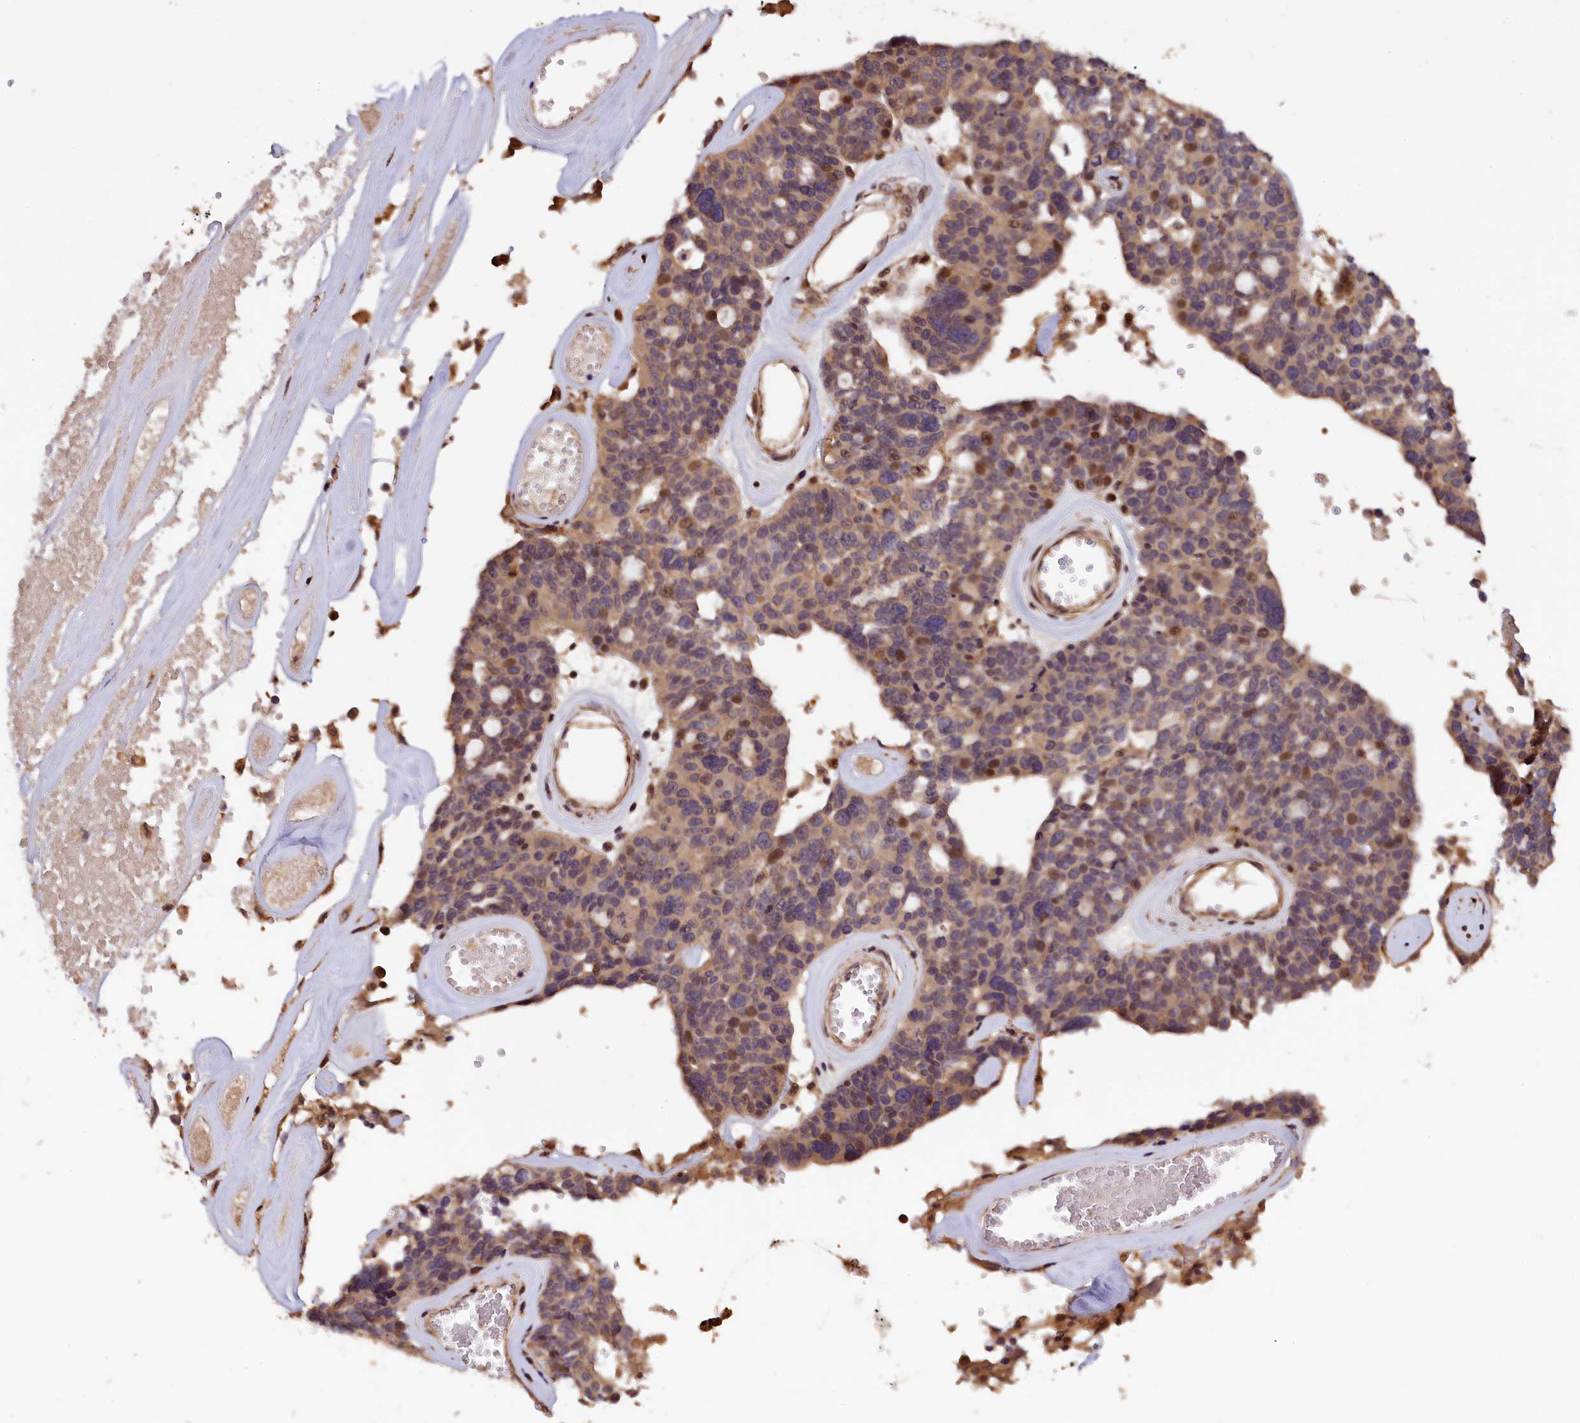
{"staining": {"intensity": "weak", "quantity": "25%-75%", "location": "cytoplasmic/membranous,nuclear"}, "tissue": "ovarian cancer", "cell_type": "Tumor cells", "image_type": "cancer", "snomed": [{"axis": "morphology", "description": "Cystadenocarcinoma, serous, NOS"}, {"axis": "topography", "description": "Ovary"}], "caption": "Protein staining exhibits weak cytoplasmic/membranous and nuclear positivity in approximately 25%-75% of tumor cells in ovarian cancer (serous cystadenocarcinoma). (Brightfield microscopy of DAB IHC at high magnification).", "gene": "DNAJB9", "patient": {"sex": "female", "age": 59}}